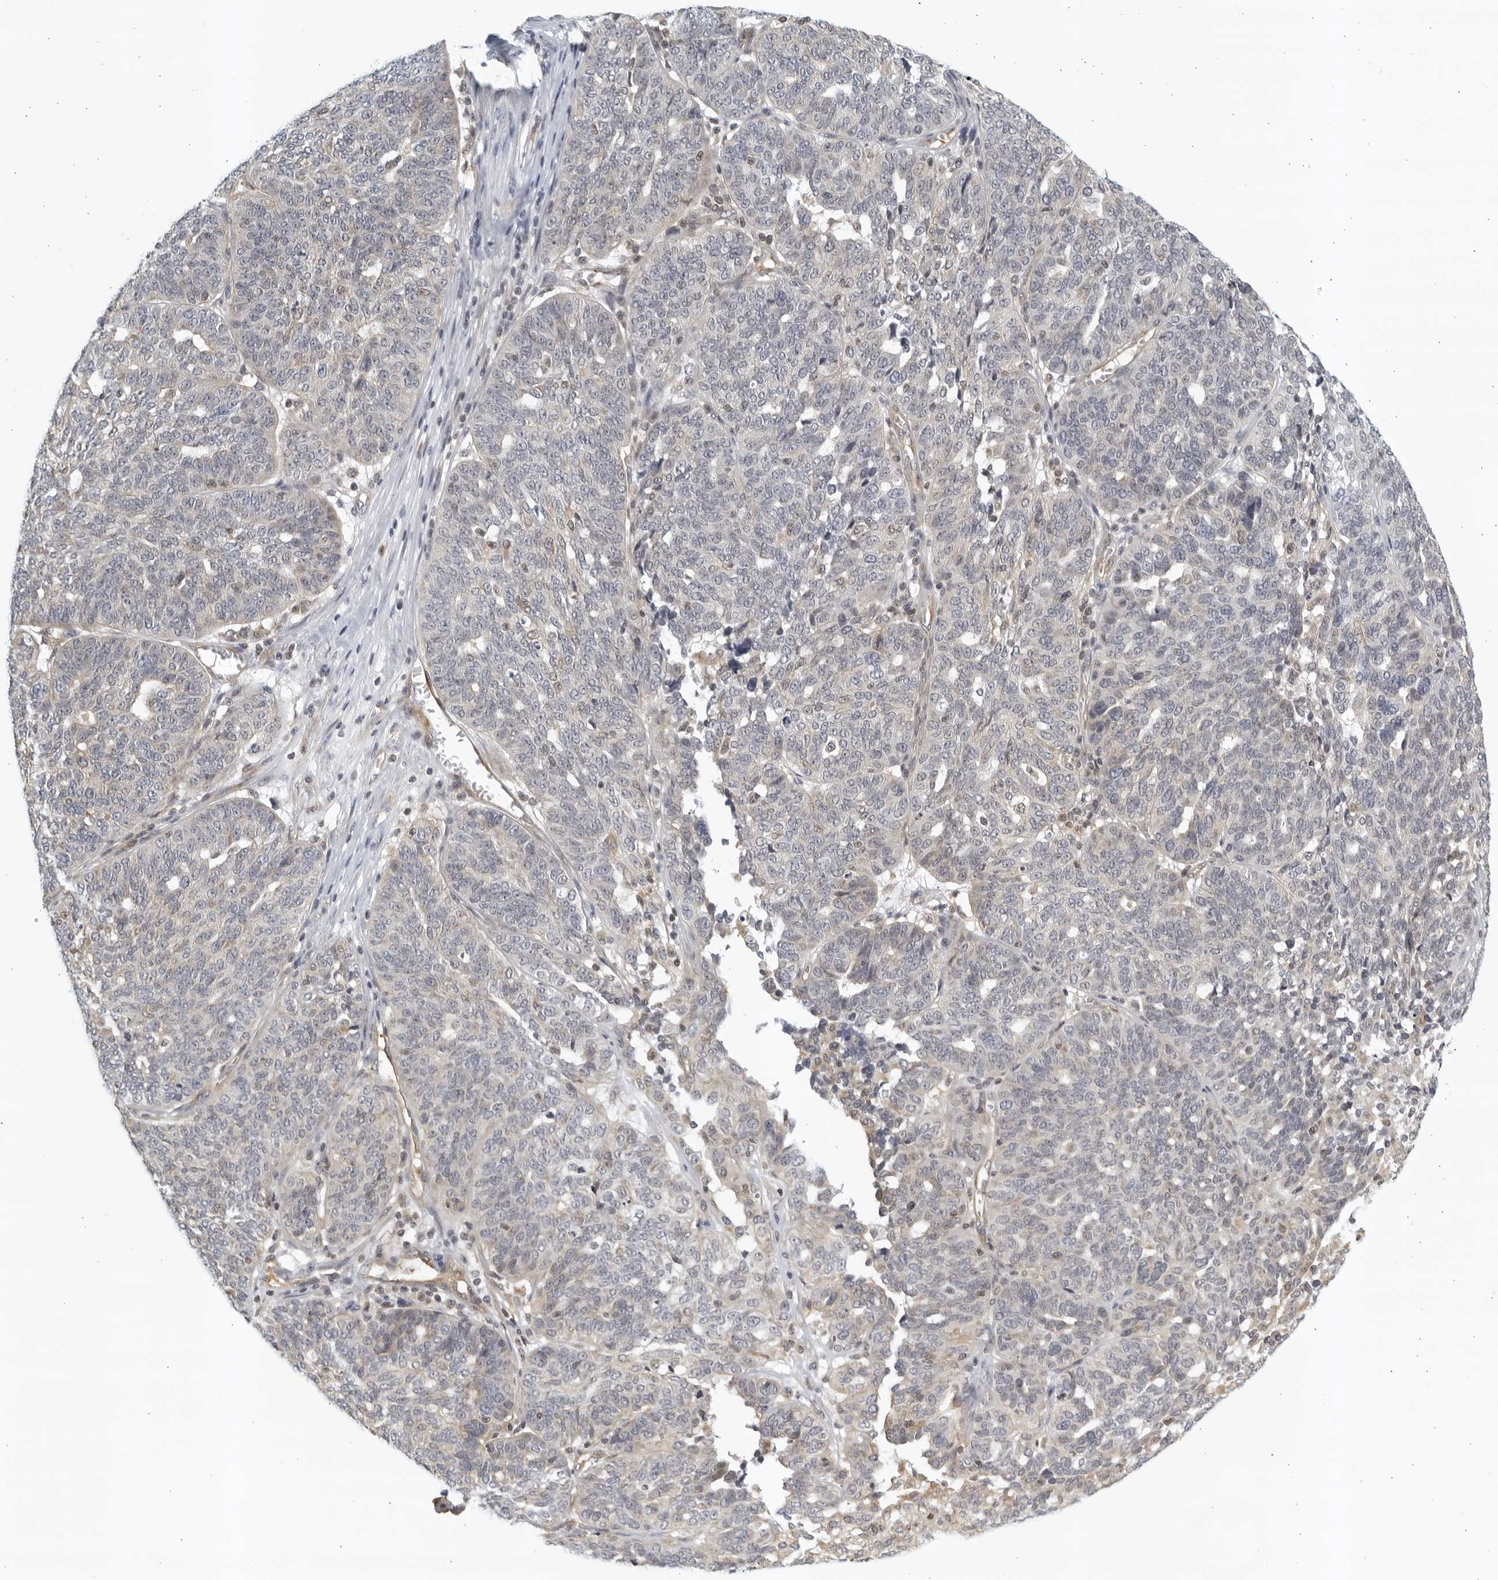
{"staining": {"intensity": "negative", "quantity": "none", "location": "none"}, "tissue": "ovarian cancer", "cell_type": "Tumor cells", "image_type": "cancer", "snomed": [{"axis": "morphology", "description": "Cystadenocarcinoma, serous, NOS"}, {"axis": "topography", "description": "Ovary"}], "caption": "Photomicrograph shows no protein positivity in tumor cells of ovarian serous cystadenocarcinoma tissue.", "gene": "SERTAD4", "patient": {"sex": "female", "age": 59}}